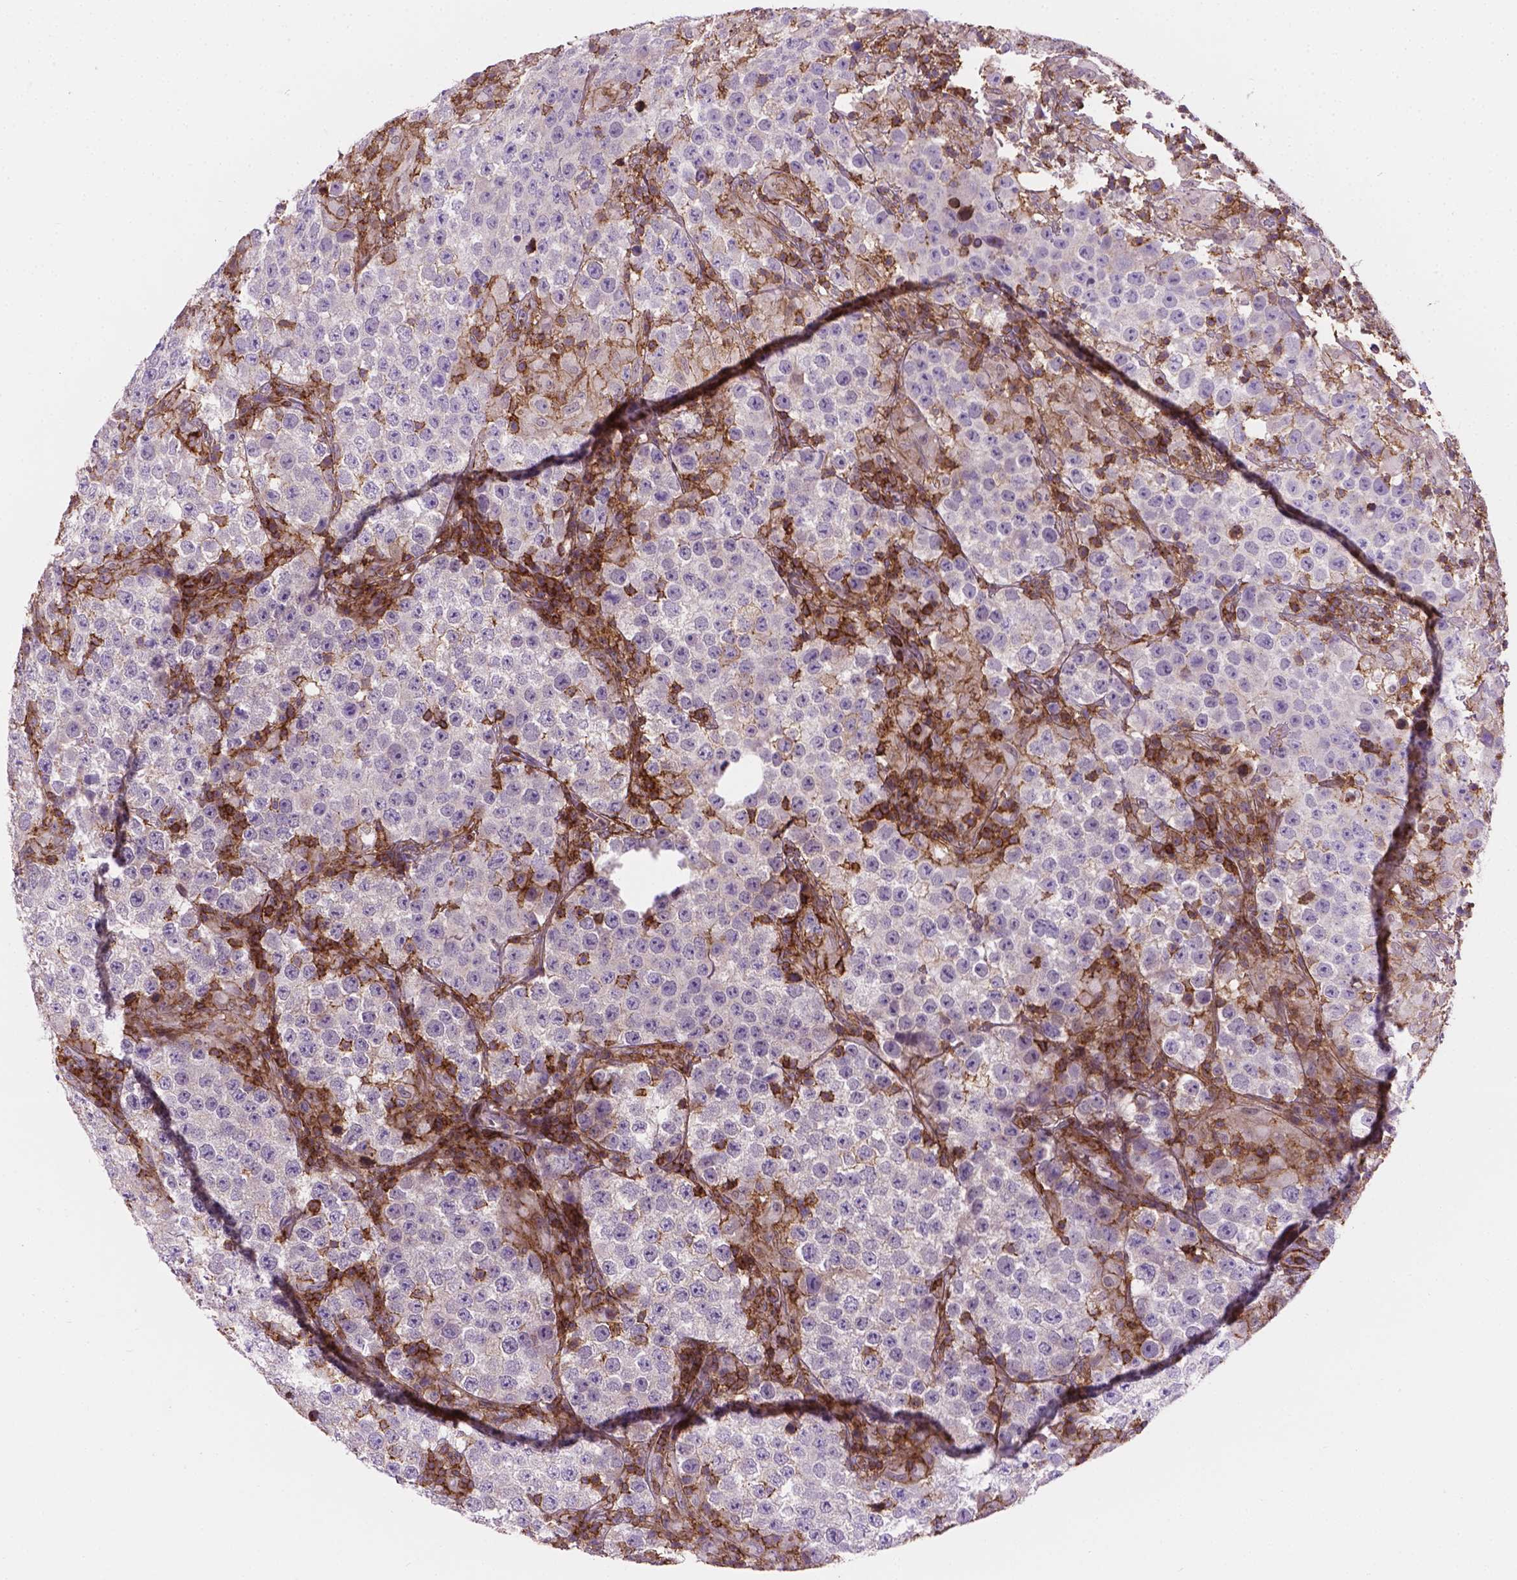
{"staining": {"intensity": "negative", "quantity": "none", "location": "none"}, "tissue": "testis cancer", "cell_type": "Tumor cells", "image_type": "cancer", "snomed": [{"axis": "morphology", "description": "Seminoma, NOS"}, {"axis": "morphology", "description": "Carcinoma, Embryonal, NOS"}, {"axis": "topography", "description": "Testis"}], "caption": "Histopathology image shows no significant protein positivity in tumor cells of testis seminoma.", "gene": "ACAD10", "patient": {"sex": "male", "age": 41}}